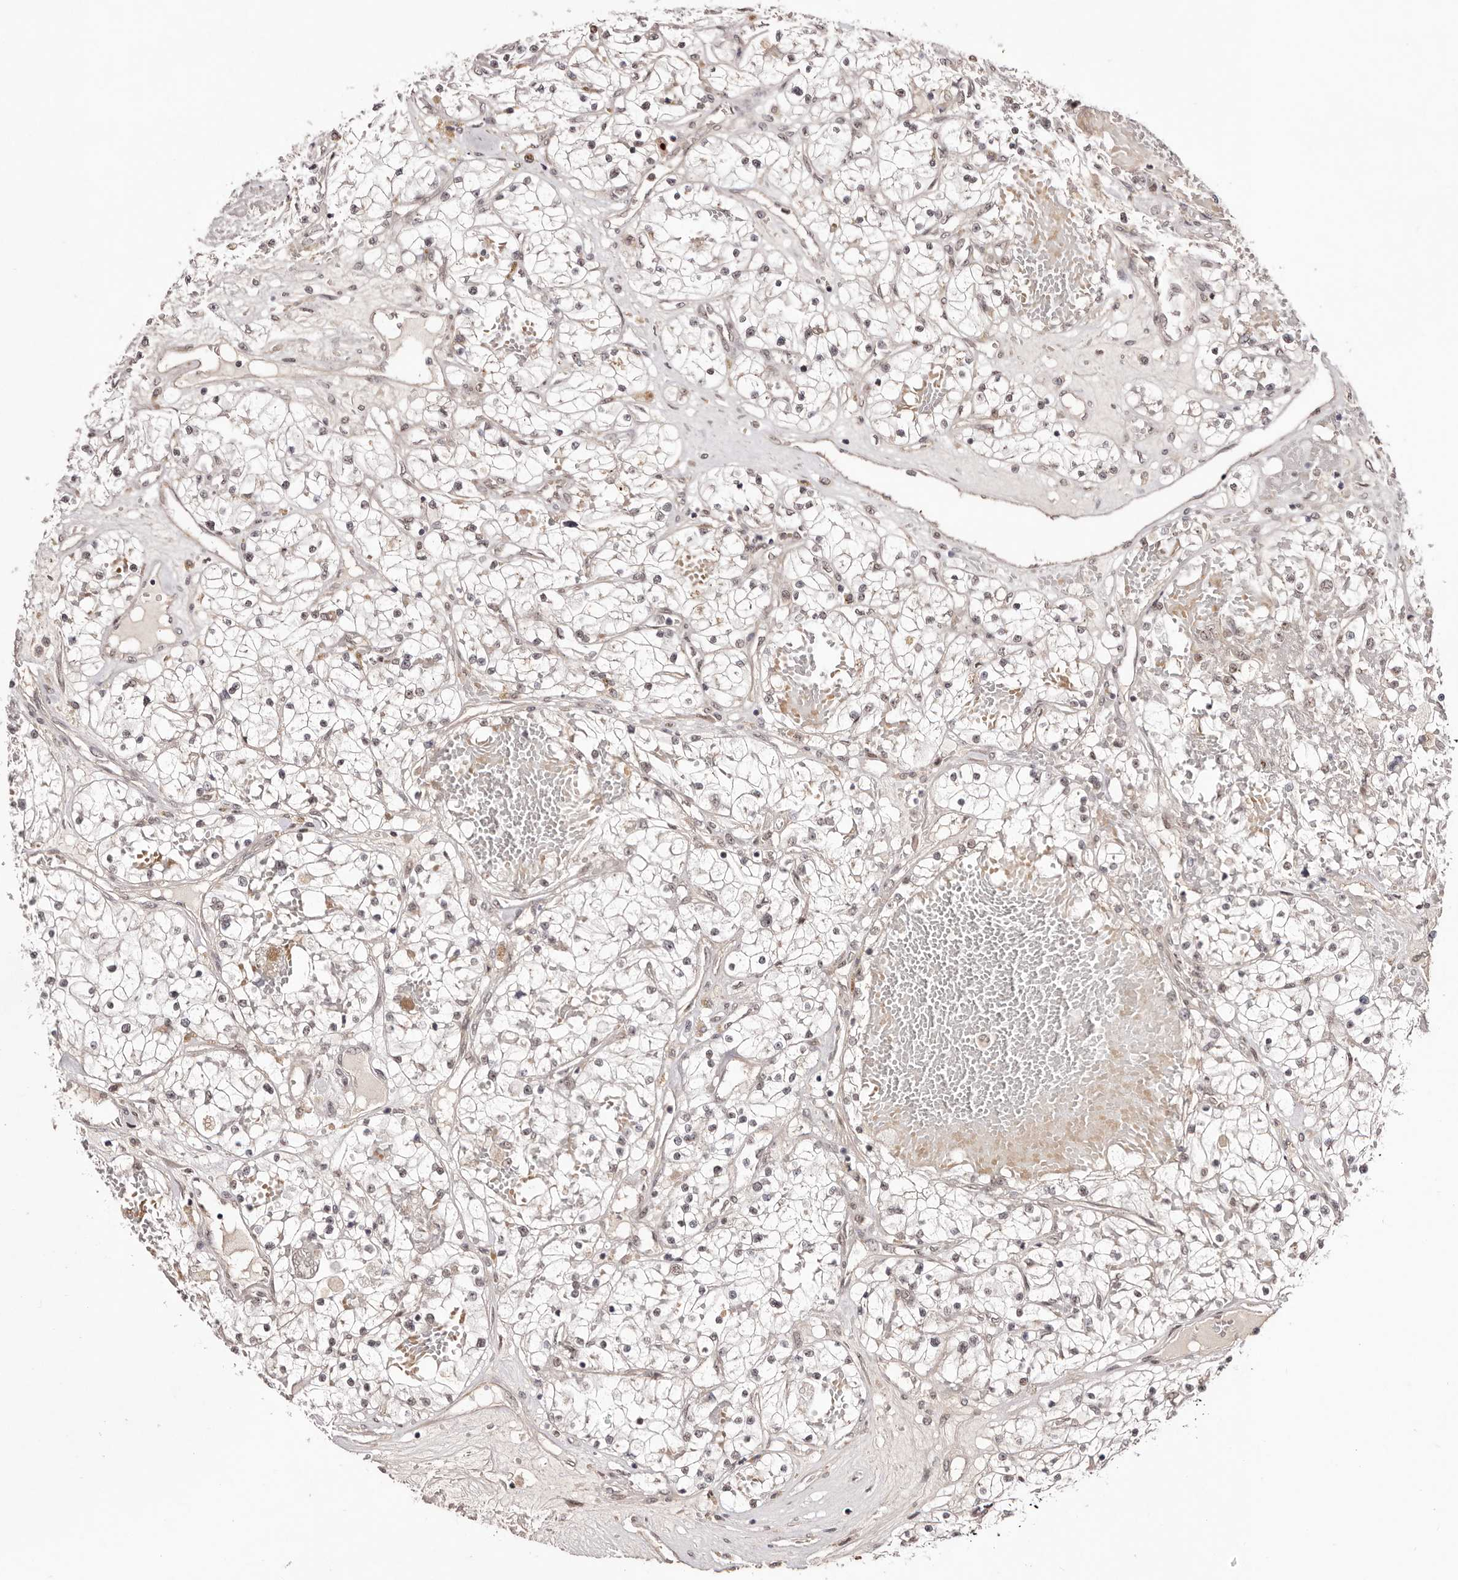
{"staining": {"intensity": "weak", "quantity": "<25%", "location": "nuclear"}, "tissue": "renal cancer", "cell_type": "Tumor cells", "image_type": "cancer", "snomed": [{"axis": "morphology", "description": "Normal tissue, NOS"}, {"axis": "morphology", "description": "Adenocarcinoma, NOS"}, {"axis": "topography", "description": "Kidney"}], "caption": "A high-resolution photomicrograph shows IHC staining of renal adenocarcinoma, which demonstrates no significant staining in tumor cells.", "gene": "EGR3", "patient": {"sex": "male", "age": 68}}